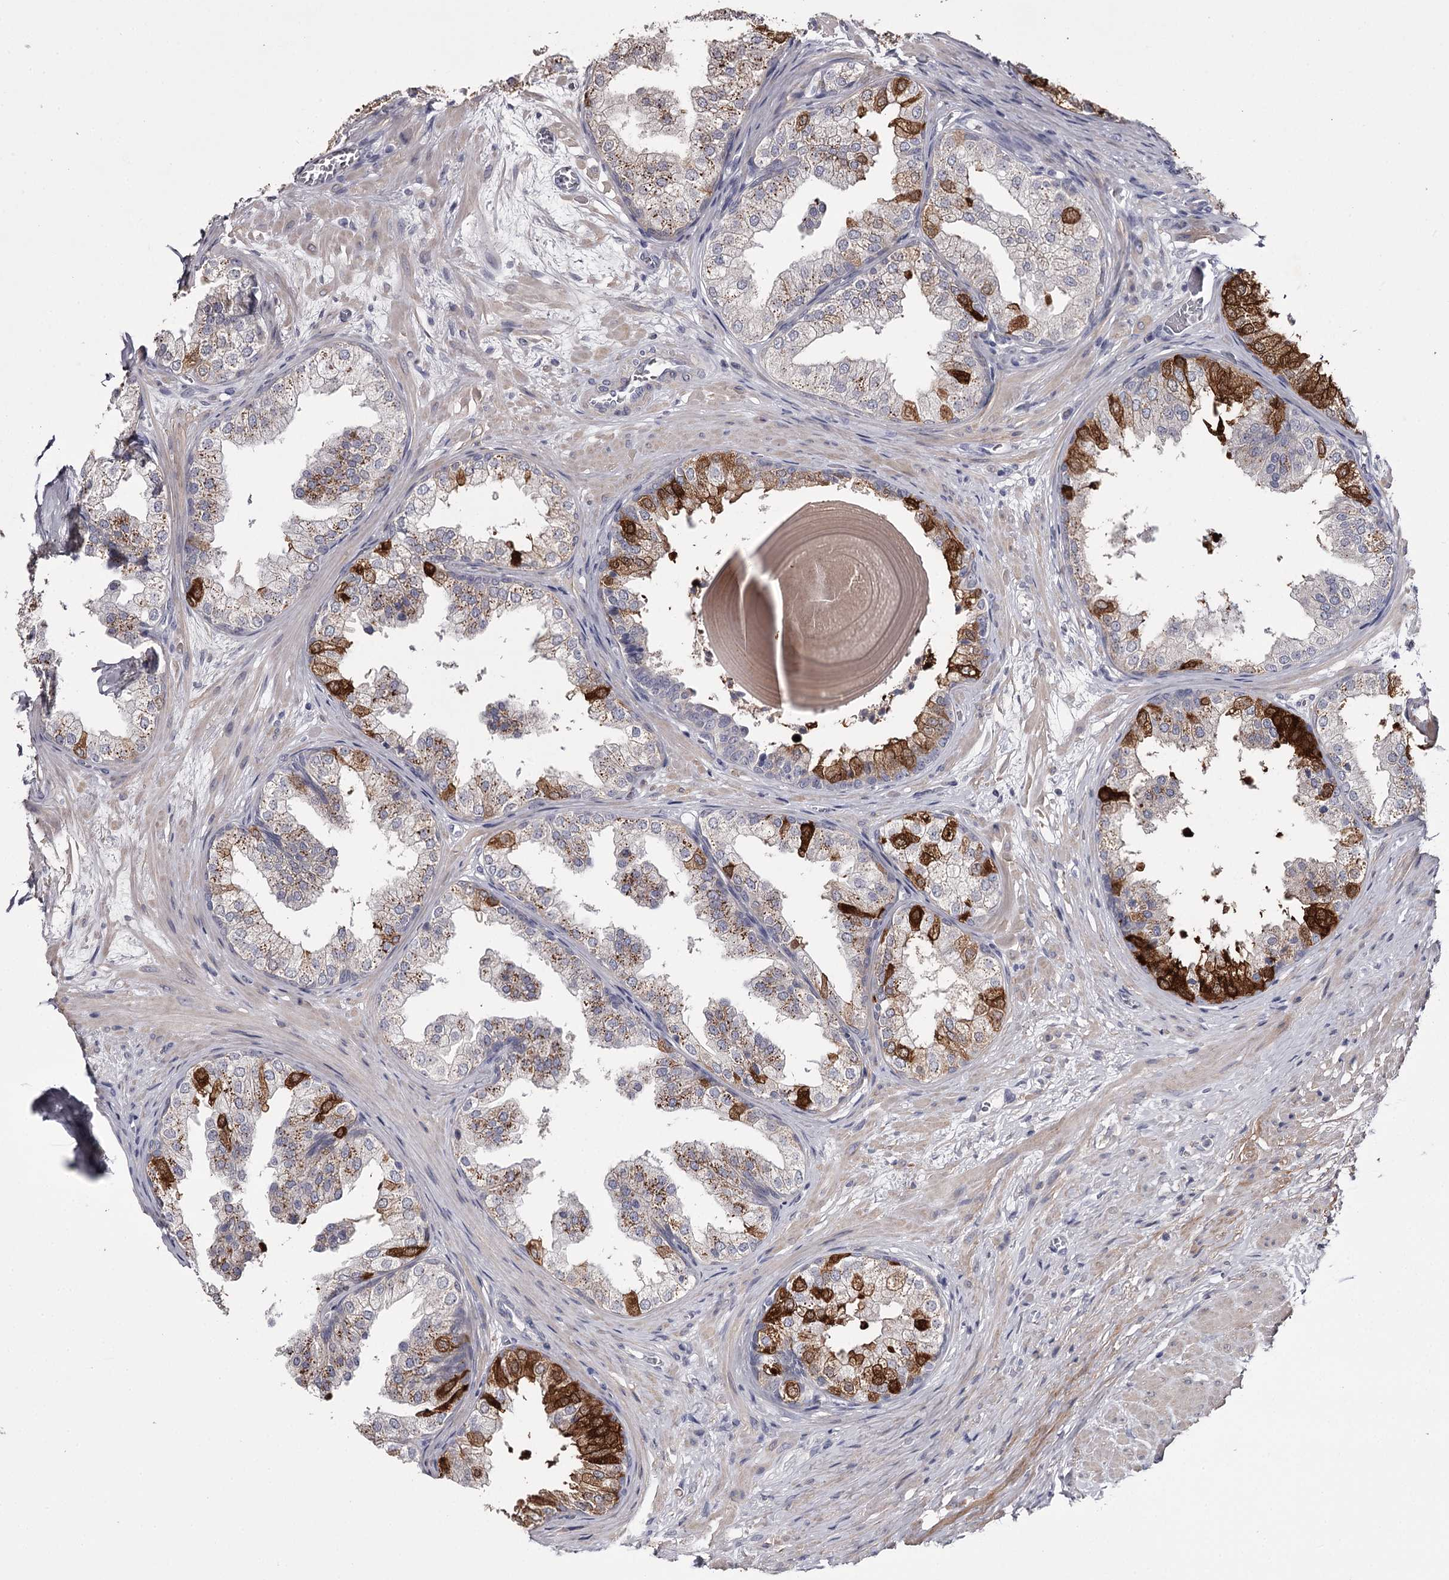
{"staining": {"intensity": "strong", "quantity": "25%-75%", "location": "cytoplasmic/membranous"}, "tissue": "prostate", "cell_type": "Glandular cells", "image_type": "normal", "snomed": [{"axis": "morphology", "description": "Normal tissue, NOS"}, {"axis": "topography", "description": "Prostate"}], "caption": "A brown stain labels strong cytoplasmic/membranous staining of a protein in glandular cells of normal prostate.", "gene": "FDXACB1", "patient": {"sex": "male", "age": 48}}